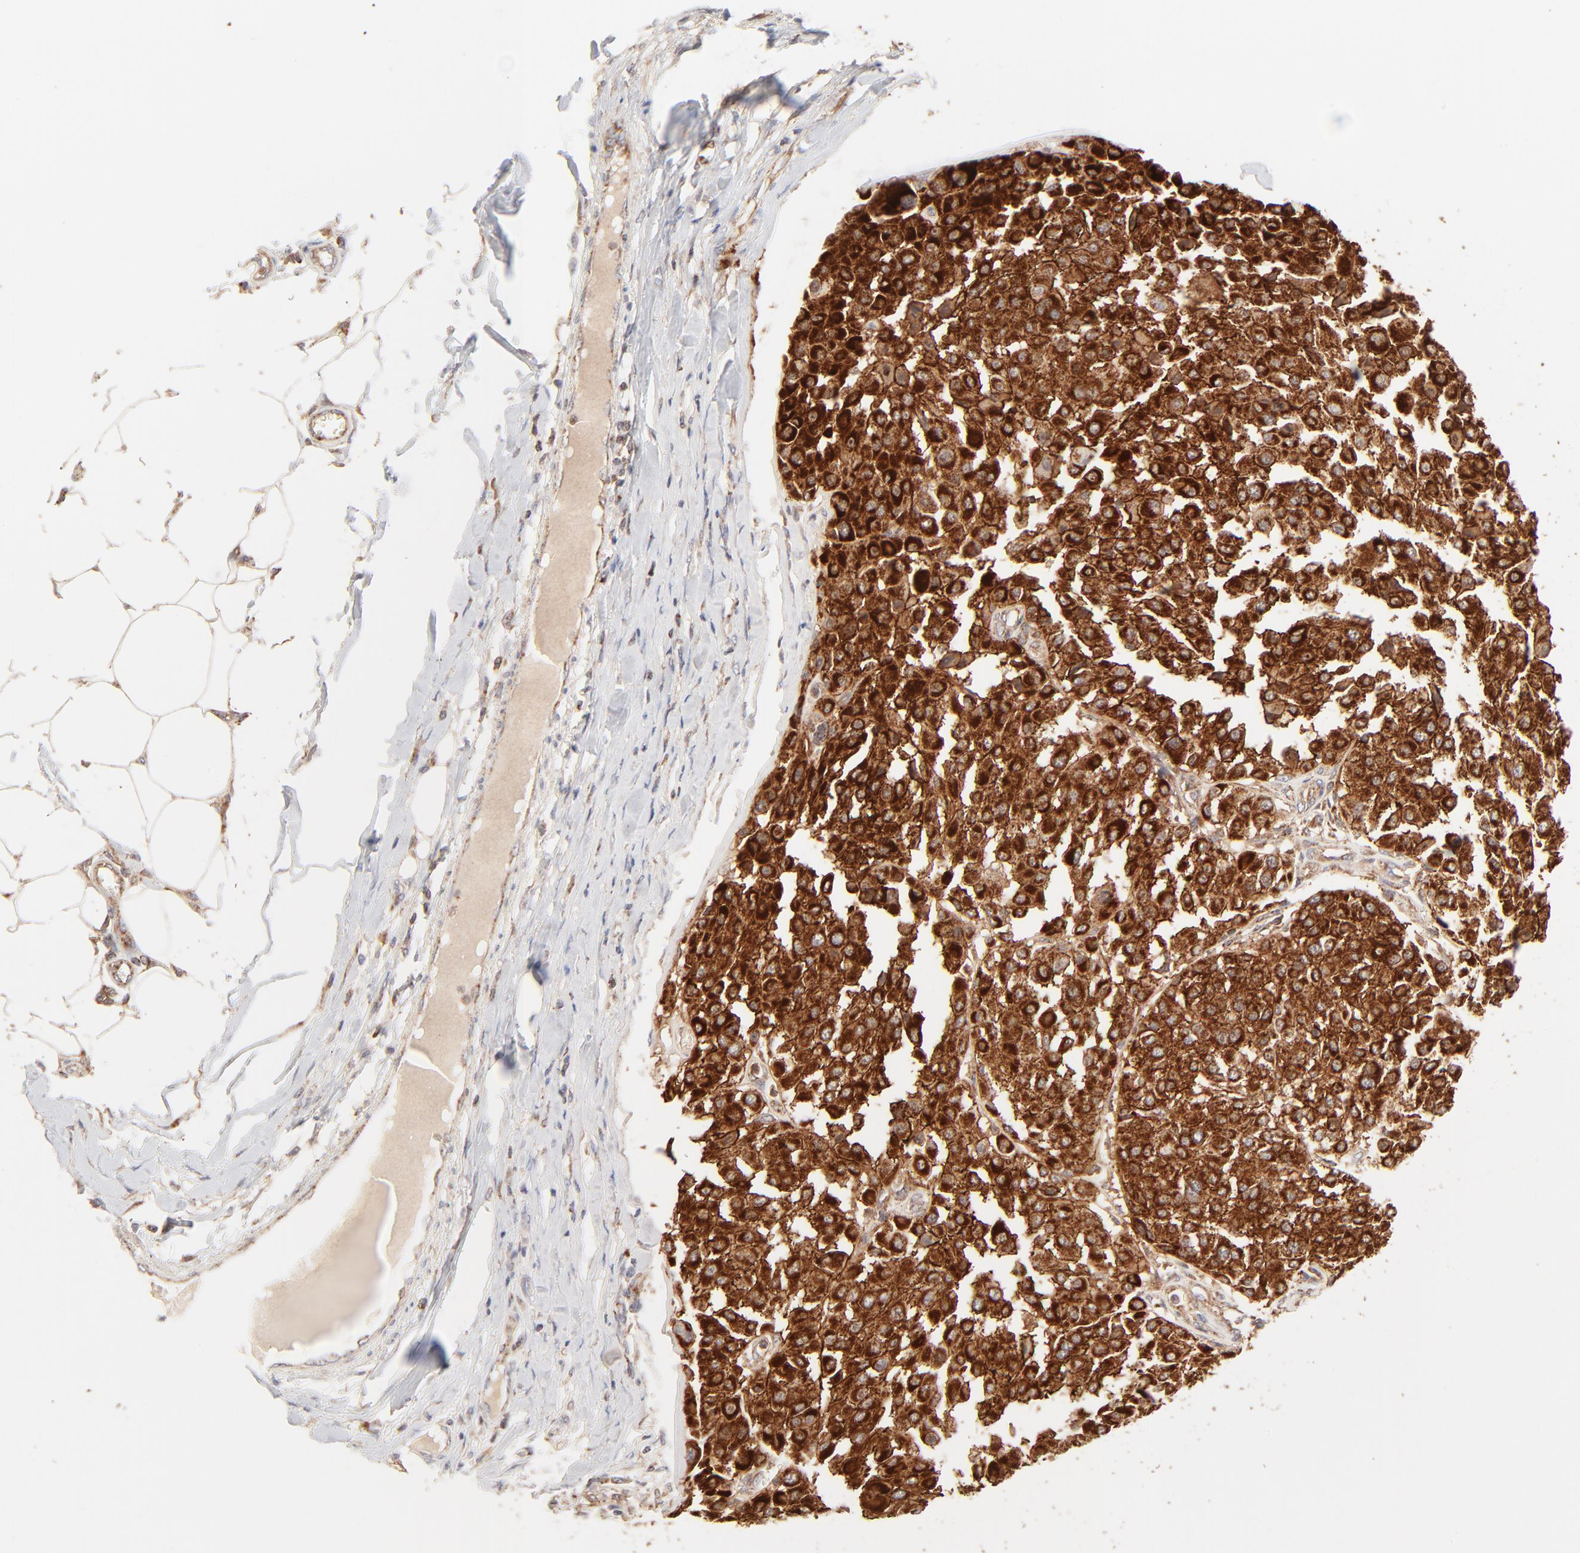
{"staining": {"intensity": "strong", "quantity": ">75%", "location": "cytoplasmic/membranous"}, "tissue": "melanoma", "cell_type": "Tumor cells", "image_type": "cancer", "snomed": [{"axis": "morphology", "description": "Malignant melanoma, Metastatic site"}, {"axis": "topography", "description": "Soft tissue"}], "caption": "Protein expression analysis of melanoma exhibits strong cytoplasmic/membranous expression in approximately >75% of tumor cells.", "gene": "CSPG4", "patient": {"sex": "male", "age": 41}}